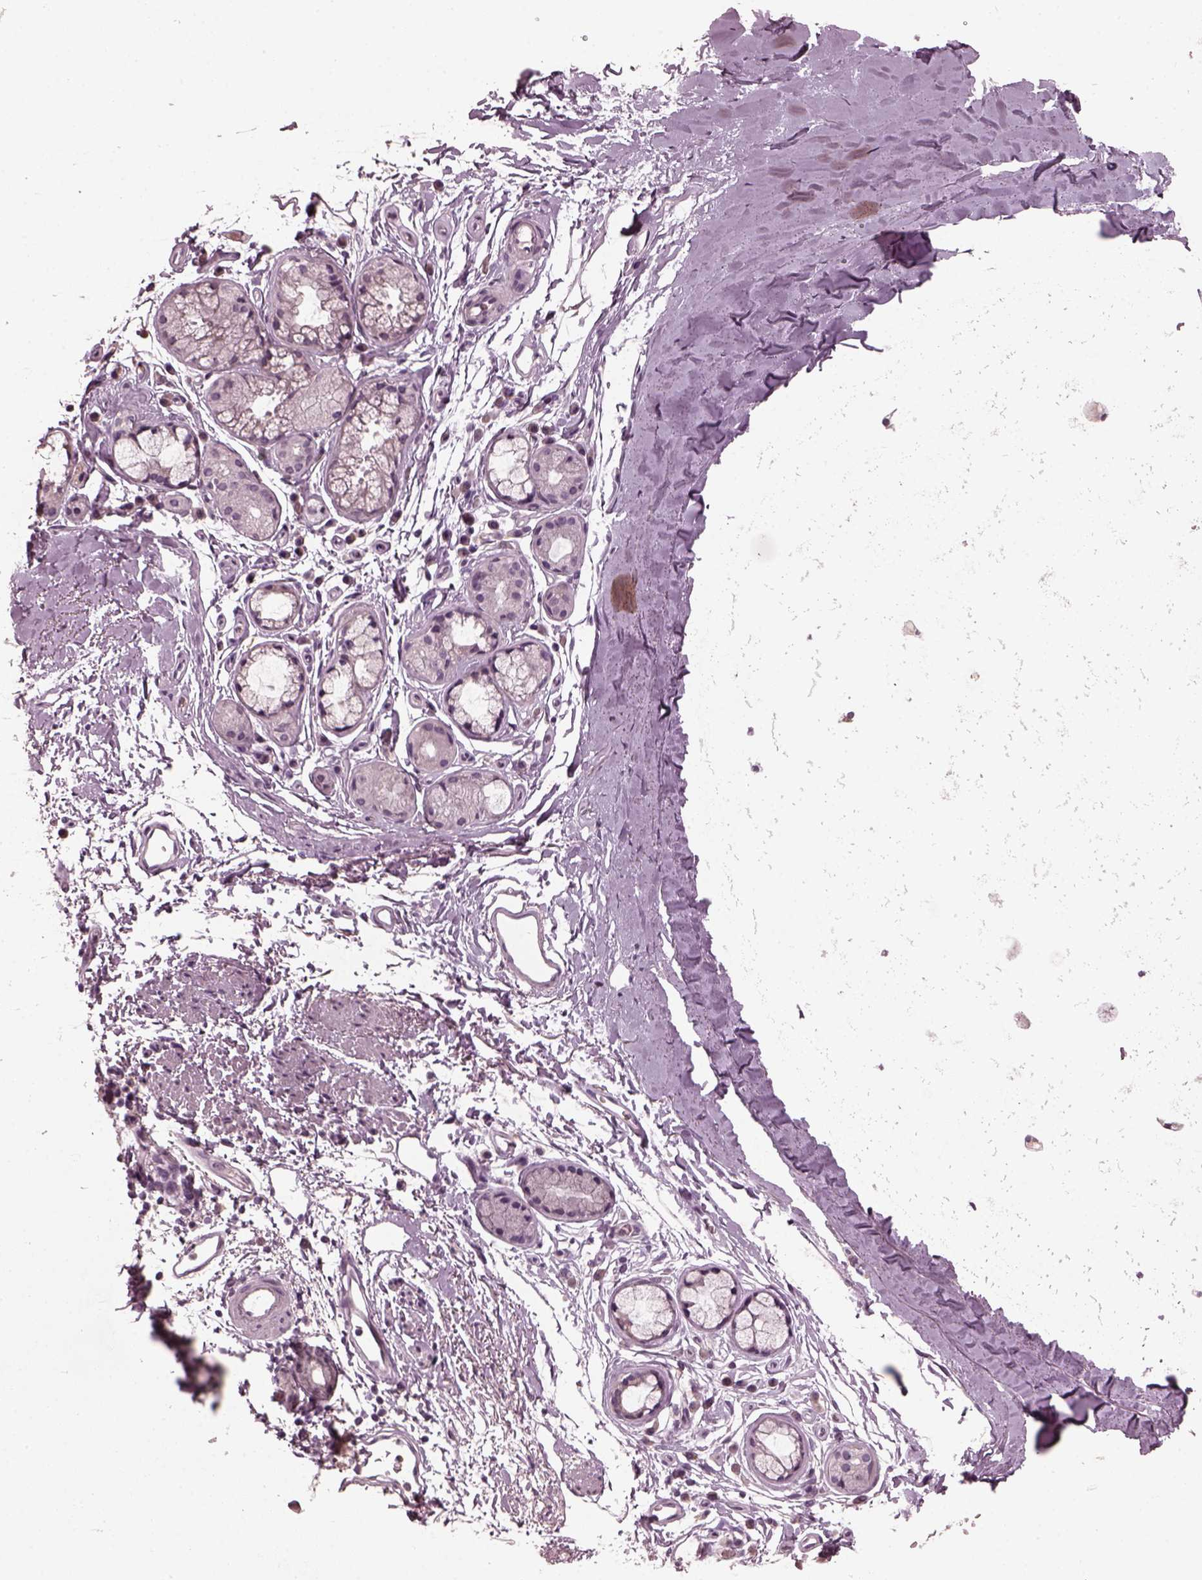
{"staining": {"intensity": "negative", "quantity": "none", "location": "none"}, "tissue": "adipose tissue", "cell_type": "Adipocytes", "image_type": "normal", "snomed": [{"axis": "morphology", "description": "Normal tissue, NOS"}, {"axis": "topography", "description": "Lymph node"}, {"axis": "topography", "description": "Bronchus"}], "caption": "The immunohistochemistry (IHC) image has no significant expression in adipocytes of adipose tissue. (DAB (3,3'-diaminobenzidine) immunohistochemistry (IHC) with hematoxylin counter stain).", "gene": "RCVRN", "patient": {"sex": "female", "age": 70}}